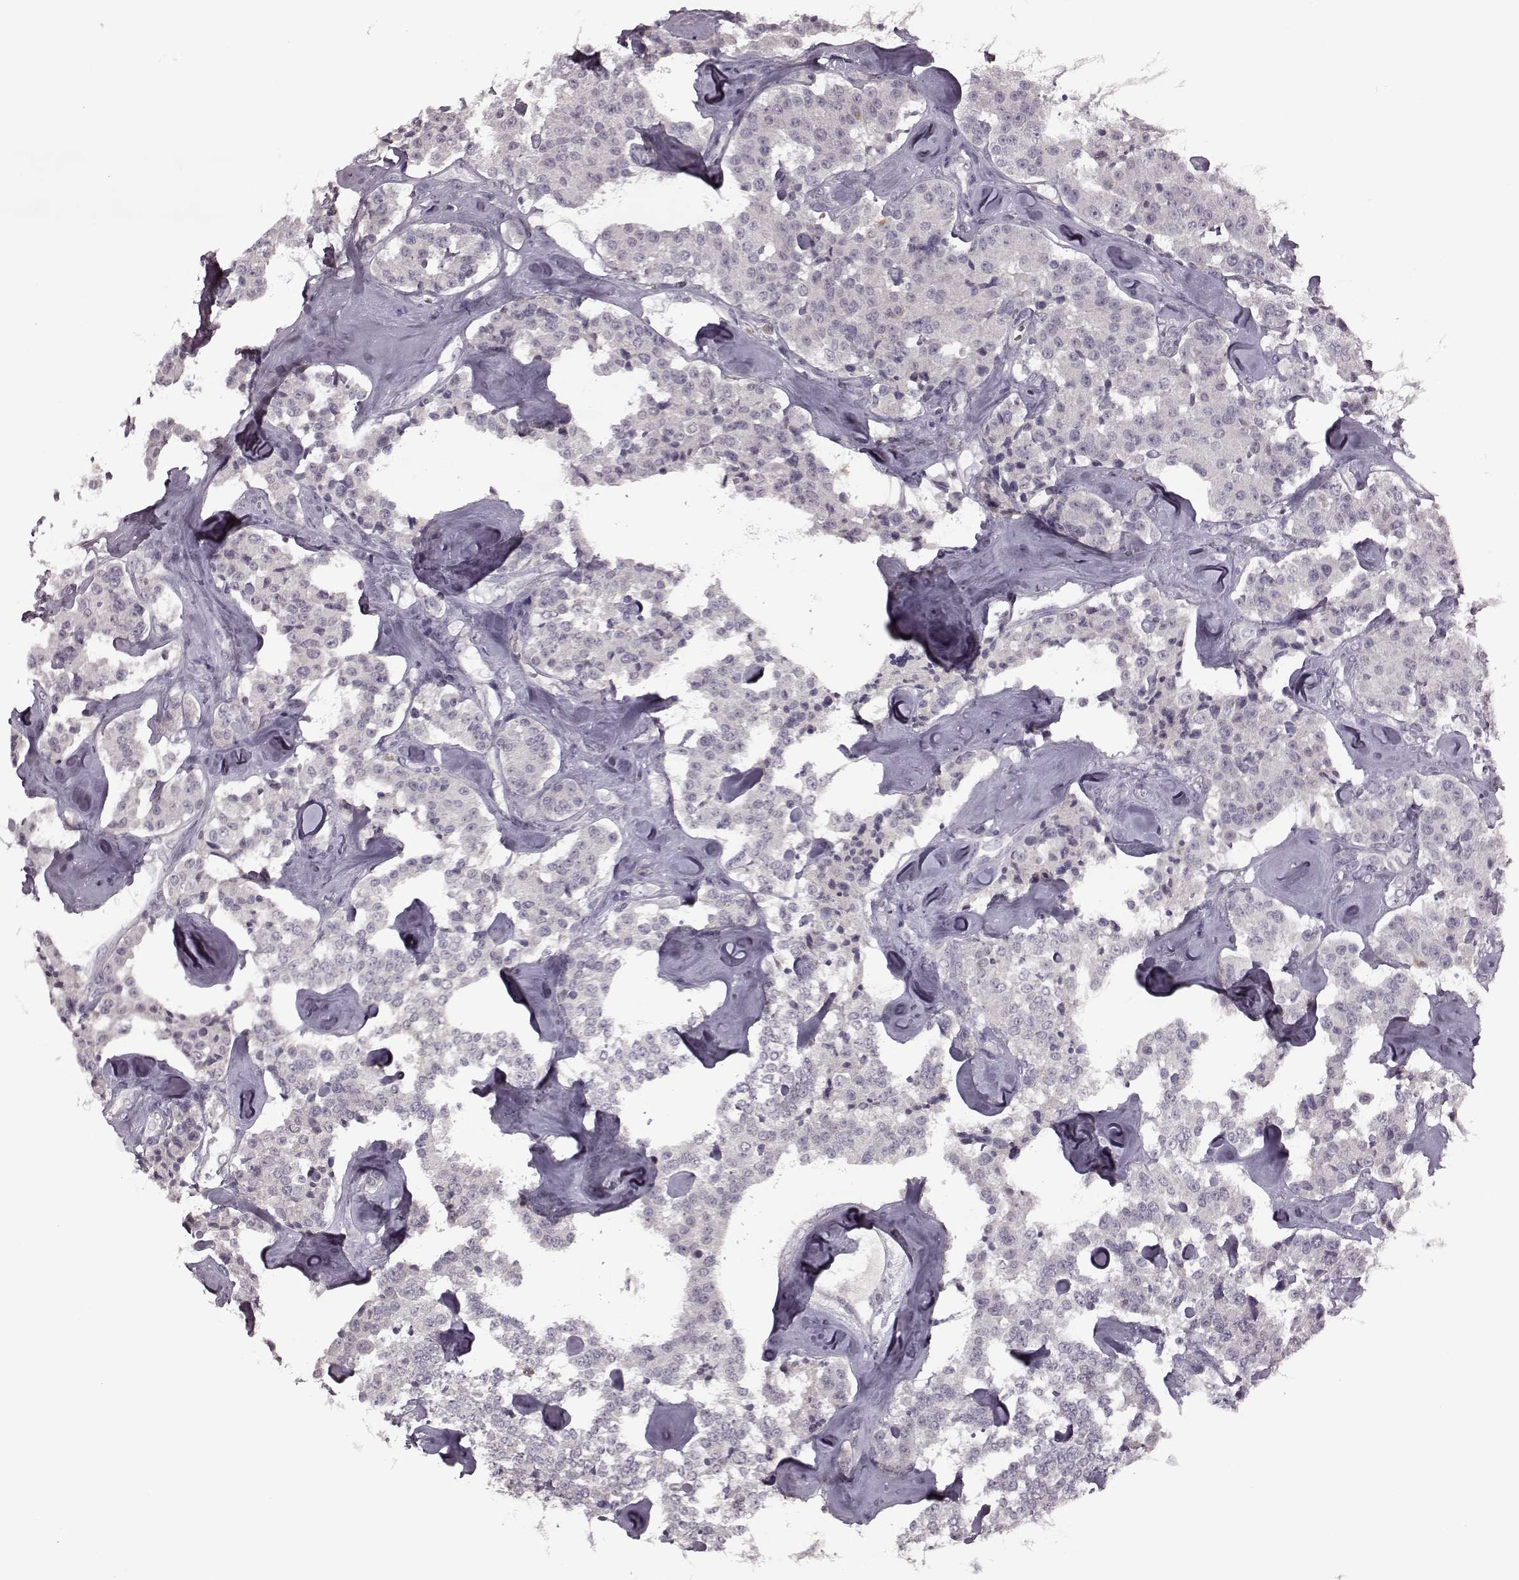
{"staining": {"intensity": "negative", "quantity": "none", "location": "none"}, "tissue": "carcinoid", "cell_type": "Tumor cells", "image_type": "cancer", "snomed": [{"axis": "morphology", "description": "Carcinoid, malignant, NOS"}, {"axis": "topography", "description": "Pancreas"}], "caption": "A histopathology image of carcinoid (malignant) stained for a protein shows no brown staining in tumor cells.", "gene": "CNGA3", "patient": {"sex": "male", "age": 41}}